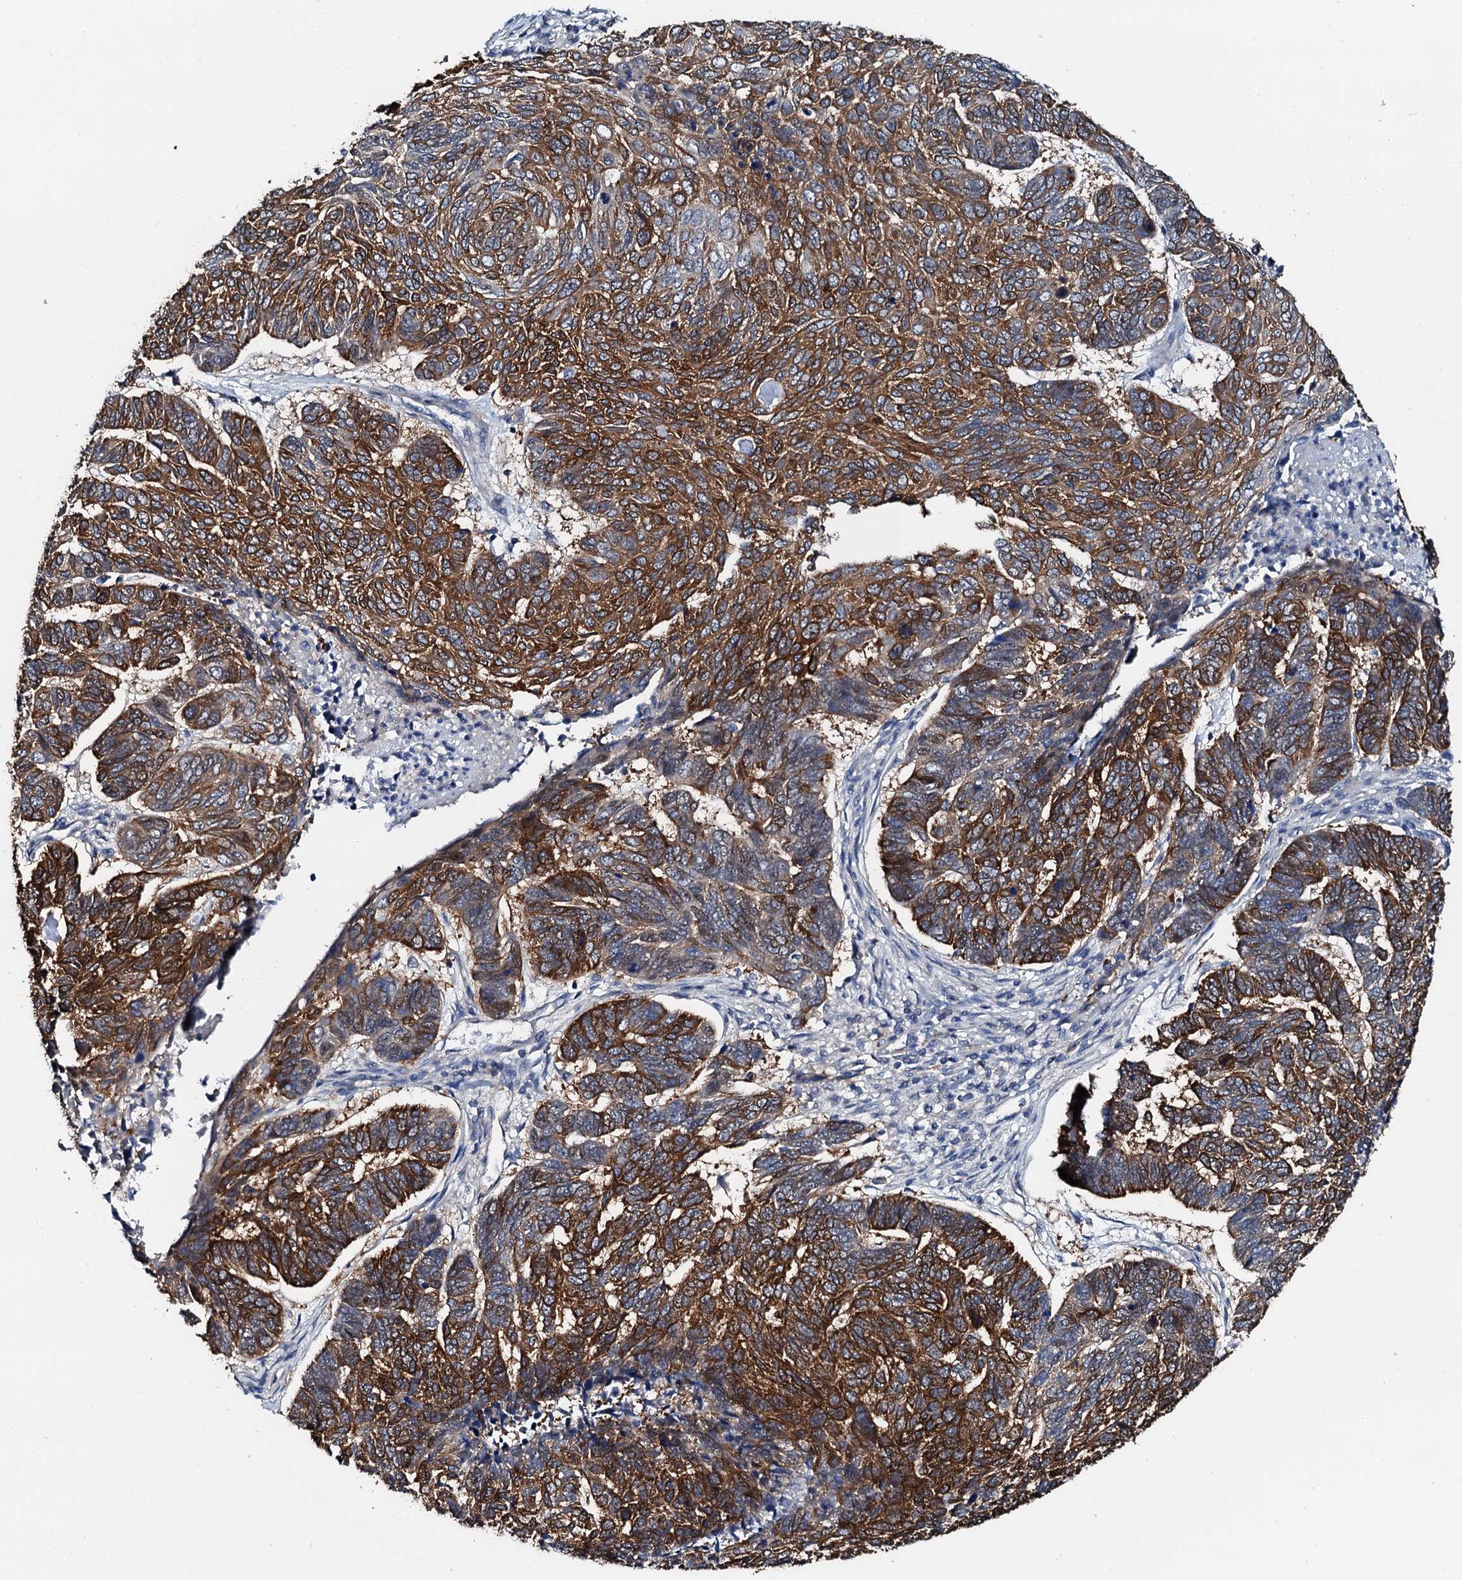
{"staining": {"intensity": "strong", "quantity": ">75%", "location": "cytoplasmic/membranous"}, "tissue": "skin cancer", "cell_type": "Tumor cells", "image_type": "cancer", "snomed": [{"axis": "morphology", "description": "Basal cell carcinoma"}, {"axis": "topography", "description": "Skin"}], "caption": "Brown immunohistochemical staining in skin cancer (basal cell carcinoma) shows strong cytoplasmic/membranous staining in about >75% of tumor cells. (DAB = brown stain, brightfield microscopy at high magnification).", "gene": "GFOD2", "patient": {"sex": "female", "age": 65}}